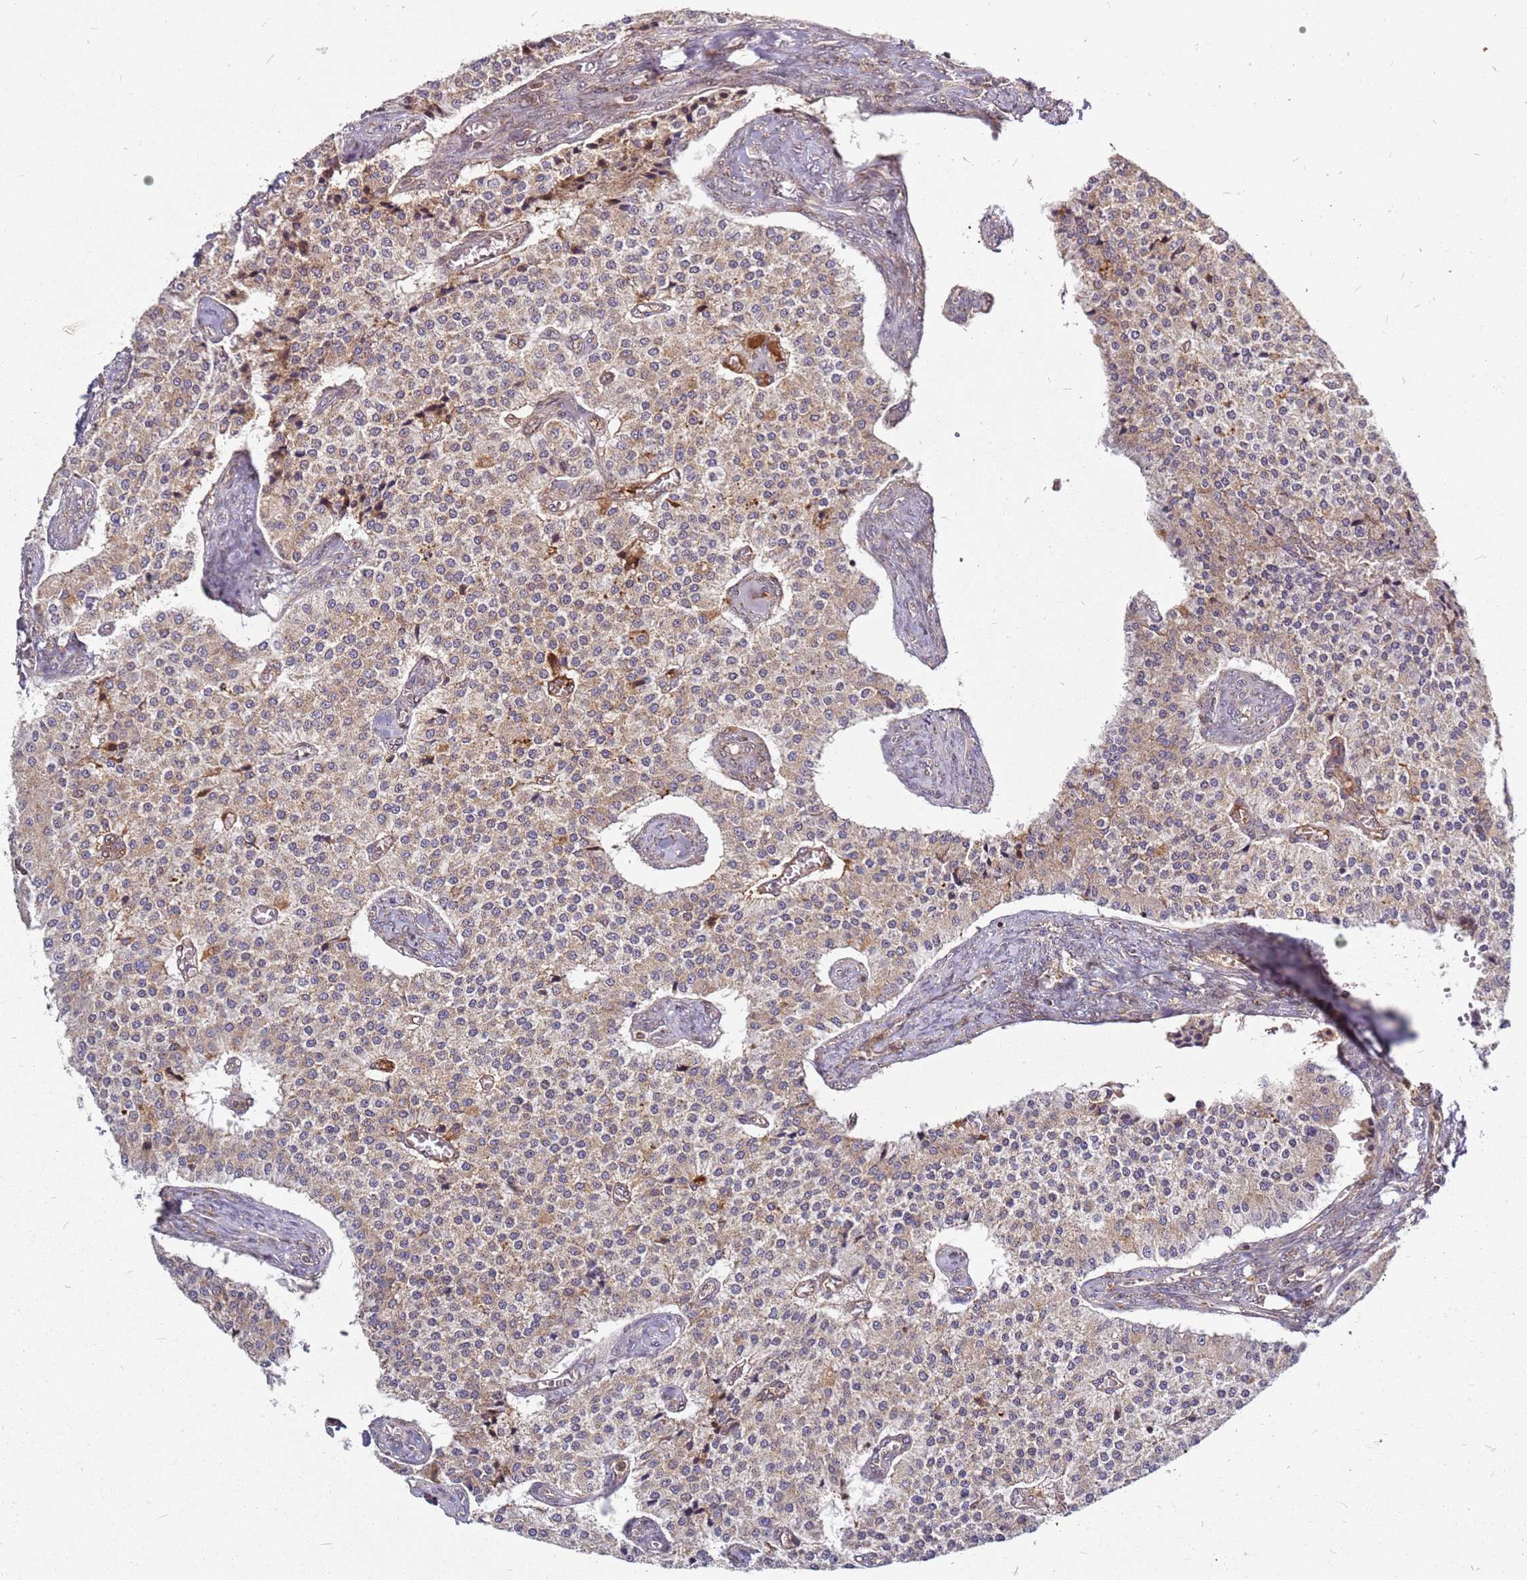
{"staining": {"intensity": "weak", "quantity": "25%-75%", "location": "cytoplasmic/membranous"}, "tissue": "carcinoid", "cell_type": "Tumor cells", "image_type": "cancer", "snomed": [{"axis": "morphology", "description": "Carcinoid, malignant, NOS"}, {"axis": "topography", "description": "Colon"}], "caption": "Immunohistochemical staining of malignant carcinoid displays low levels of weak cytoplasmic/membranous expression in approximately 25%-75% of tumor cells.", "gene": "CCDC159", "patient": {"sex": "female", "age": 52}}